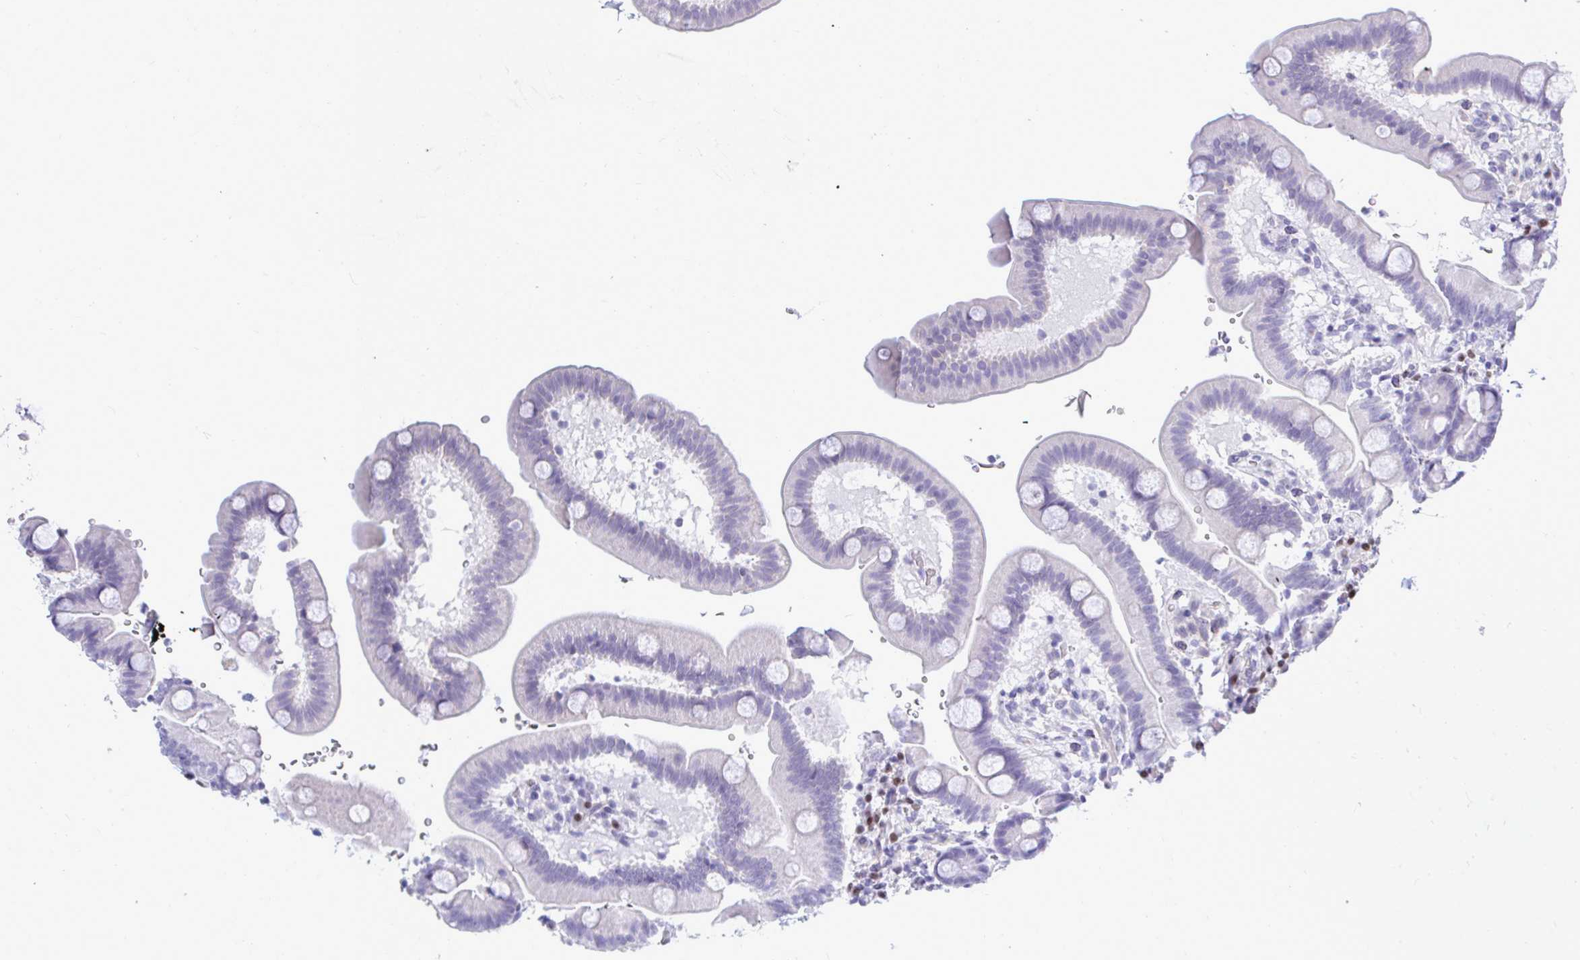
{"staining": {"intensity": "negative", "quantity": "none", "location": "none"}, "tissue": "duodenum", "cell_type": "Glandular cells", "image_type": "normal", "snomed": [{"axis": "morphology", "description": "Normal tissue, NOS"}, {"axis": "topography", "description": "Duodenum"}], "caption": "High power microscopy micrograph of an immunohistochemistry (IHC) histopathology image of unremarkable duodenum, revealing no significant staining in glandular cells.", "gene": "SLC25A51", "patient": {"sex": "male", "age": 59}}